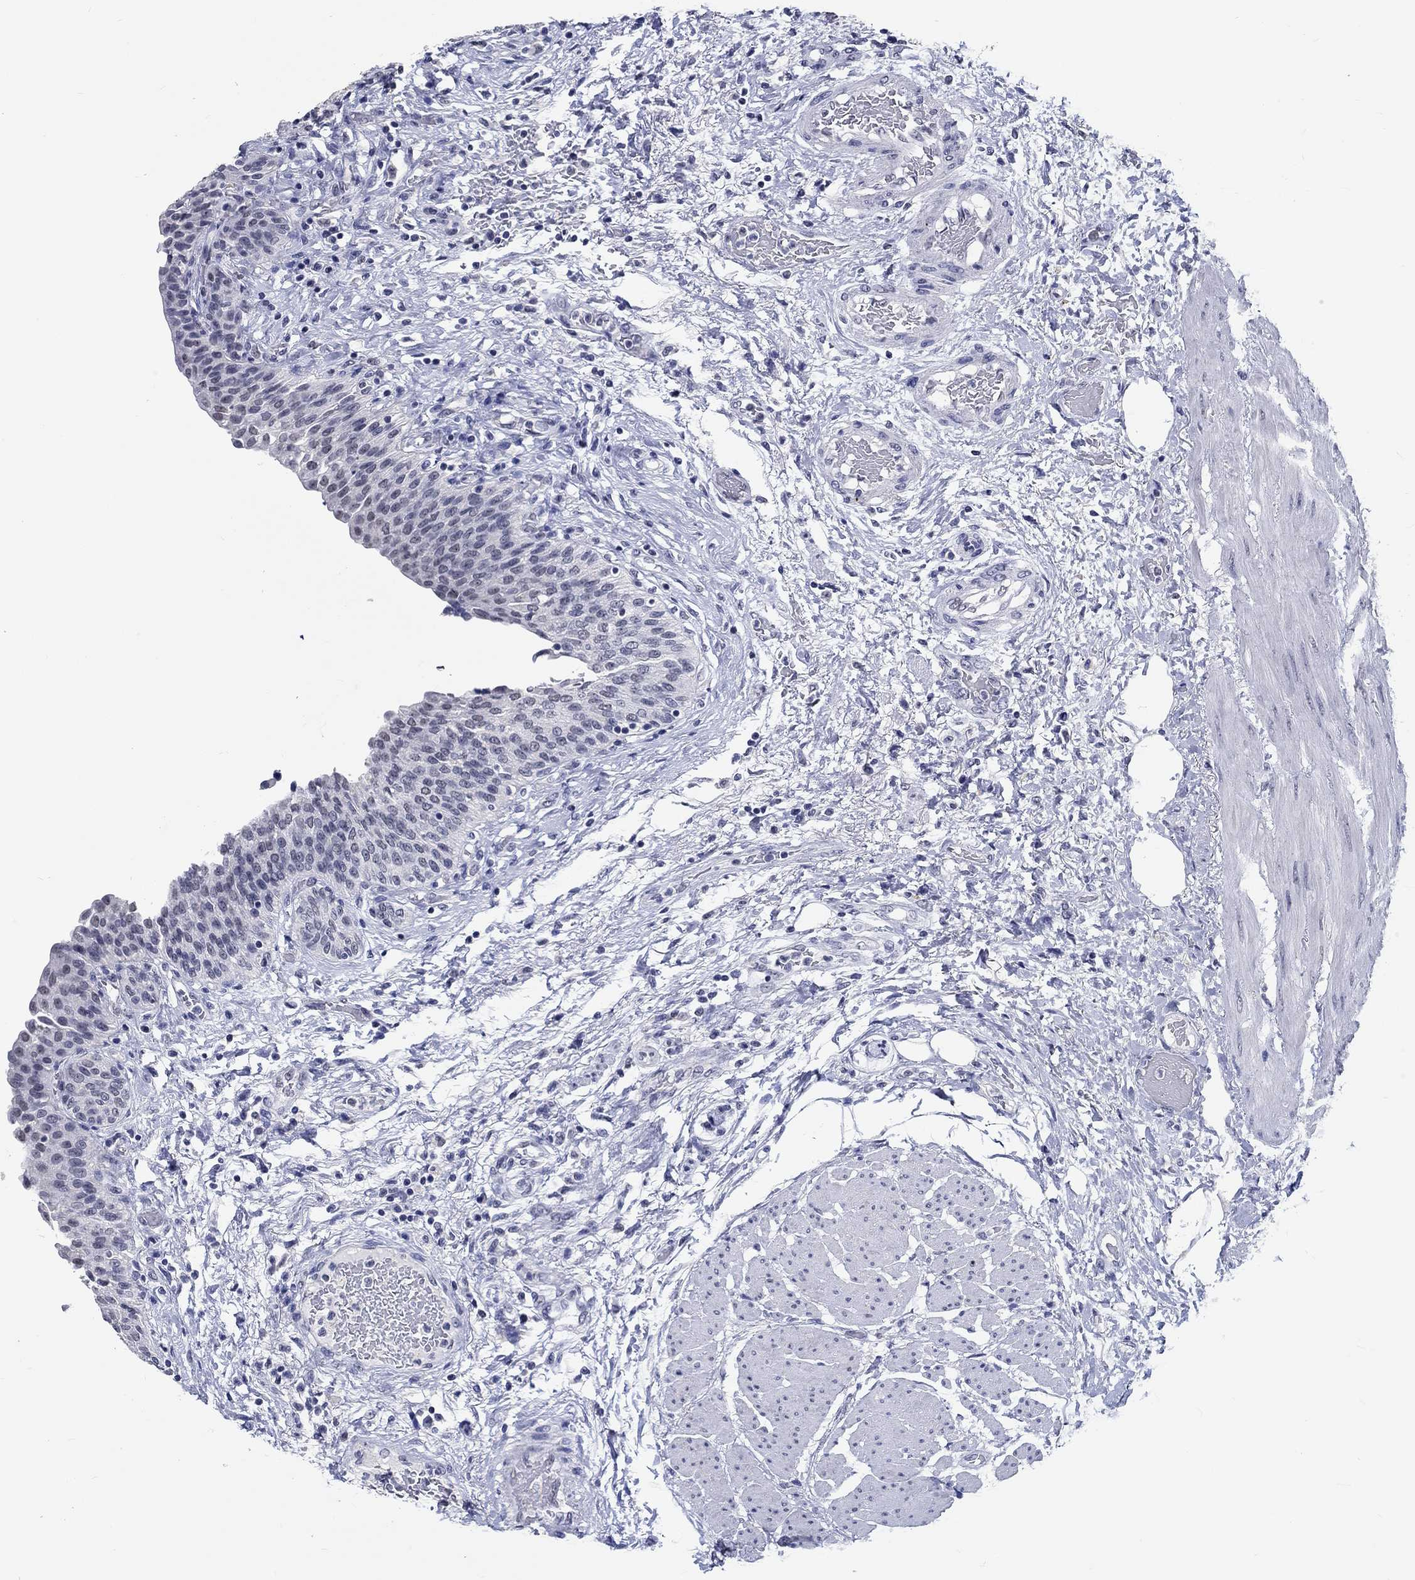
{"staining": {"intensity": "negative", "quantity": "none", "location": "none"}, "tissue": "urinary bladder", "cell_type": "Urothelial cells", "image_type": "normal", "snomed": [{"axis": "morphology", "description": "Normal tissue, NOS"}, {"axis": "morphology", "description": "Metaplasia, NOS"}, {"axis": "topography", "description": "Urinary bladder"}], "caption": "Histopathology image shows no significant protein positivity in urothelial cells of benign urinary bladder.", "gene": "GRIN1", "patient": {"sex": "male", "age": 68}}